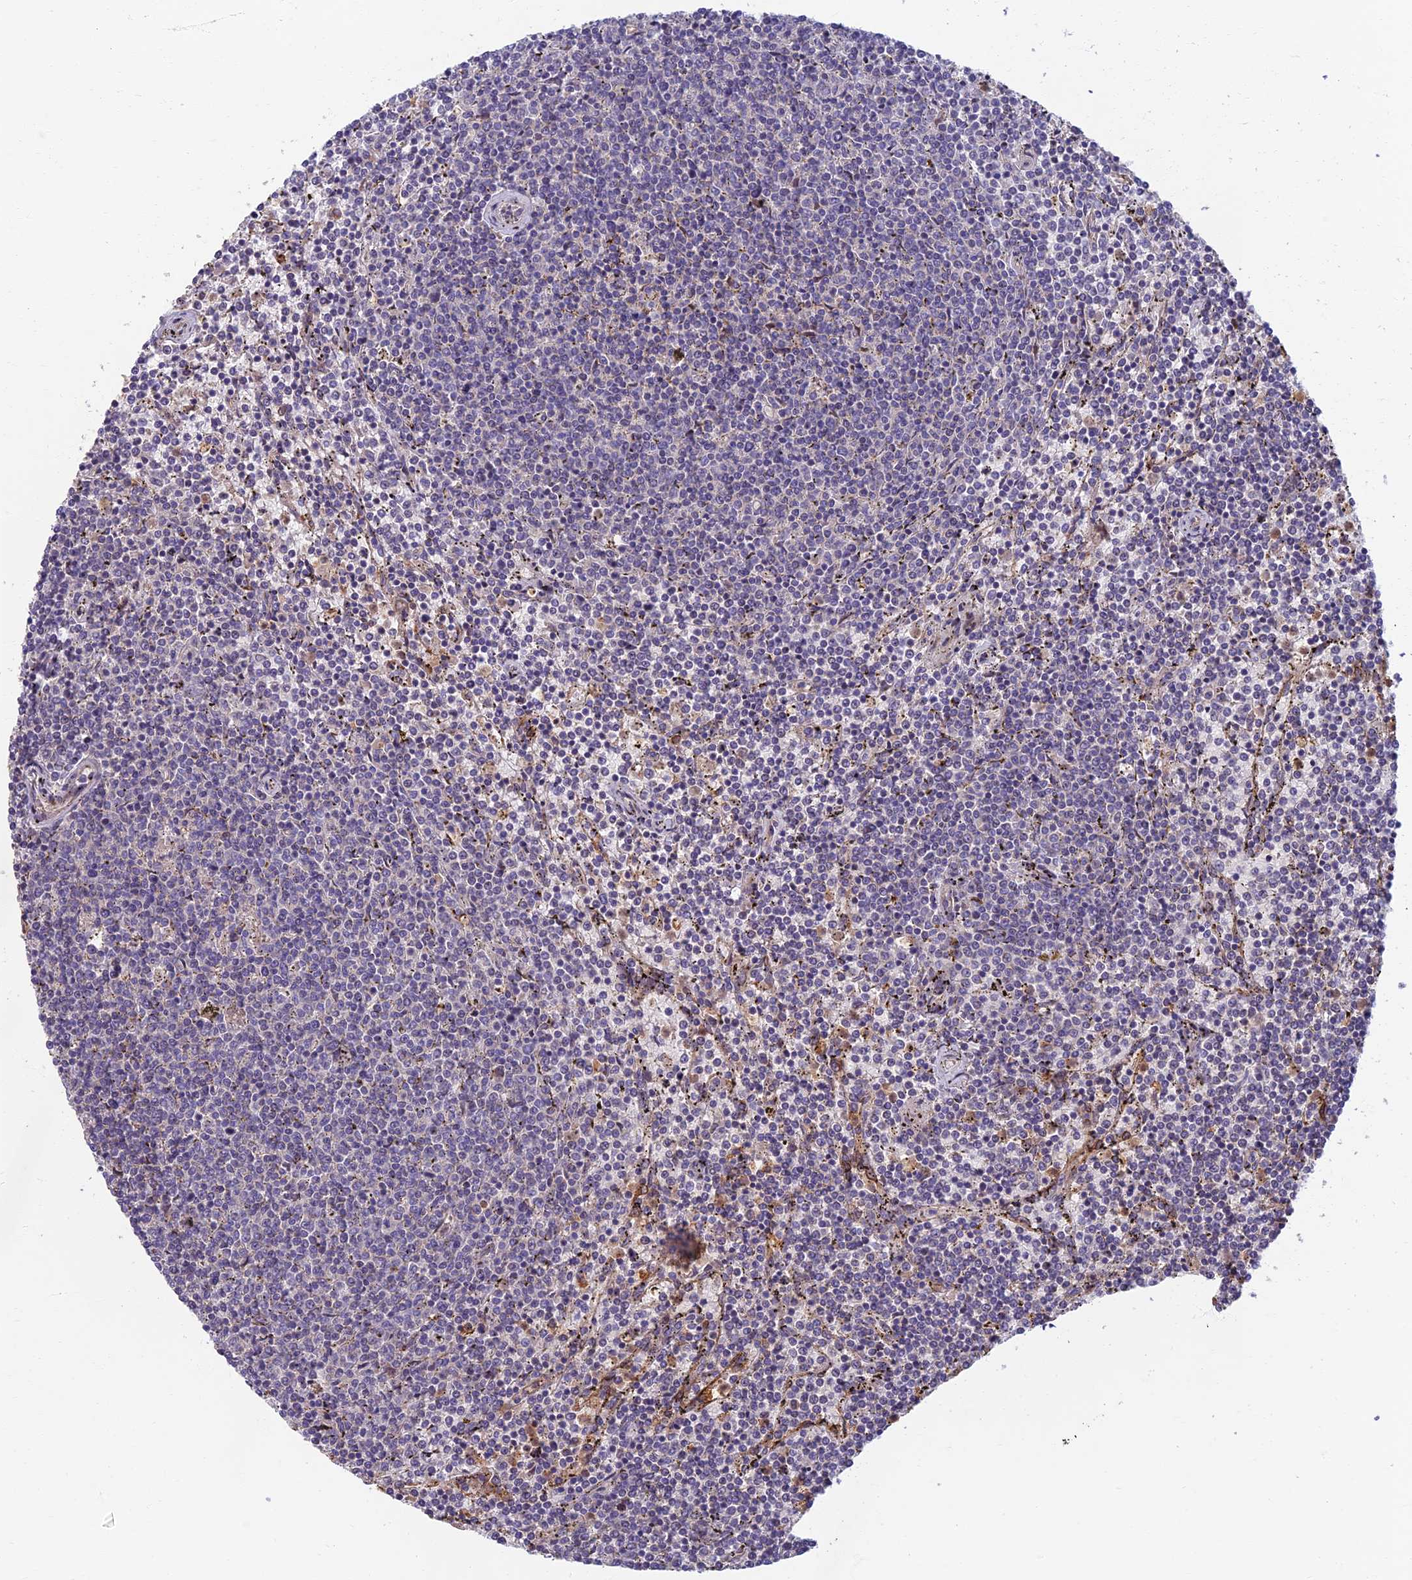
{"staining": {"intensity": "negative", "quantity": "none", "location": "none"}, "tissue": "lymphoma", "cell_type": "Tumor cells", "image_type": "cancer", "snomed": [{"axis": "morphology", "description": "Malignant lymphoma, non-Hodgkin's type, Low grade"}, {"axis": "topography", "description": "Spleen"}], "caption": "A histopathology image of human malignant lymphoma, non-Hodgkin's type (low-grade) is negative for staining in tumor cells. (Brightfield microscopy of DAB immunohistochemistry at high magnification).", "gene": "SOGA1", "patient": {"sex": "female", "age": 50}}